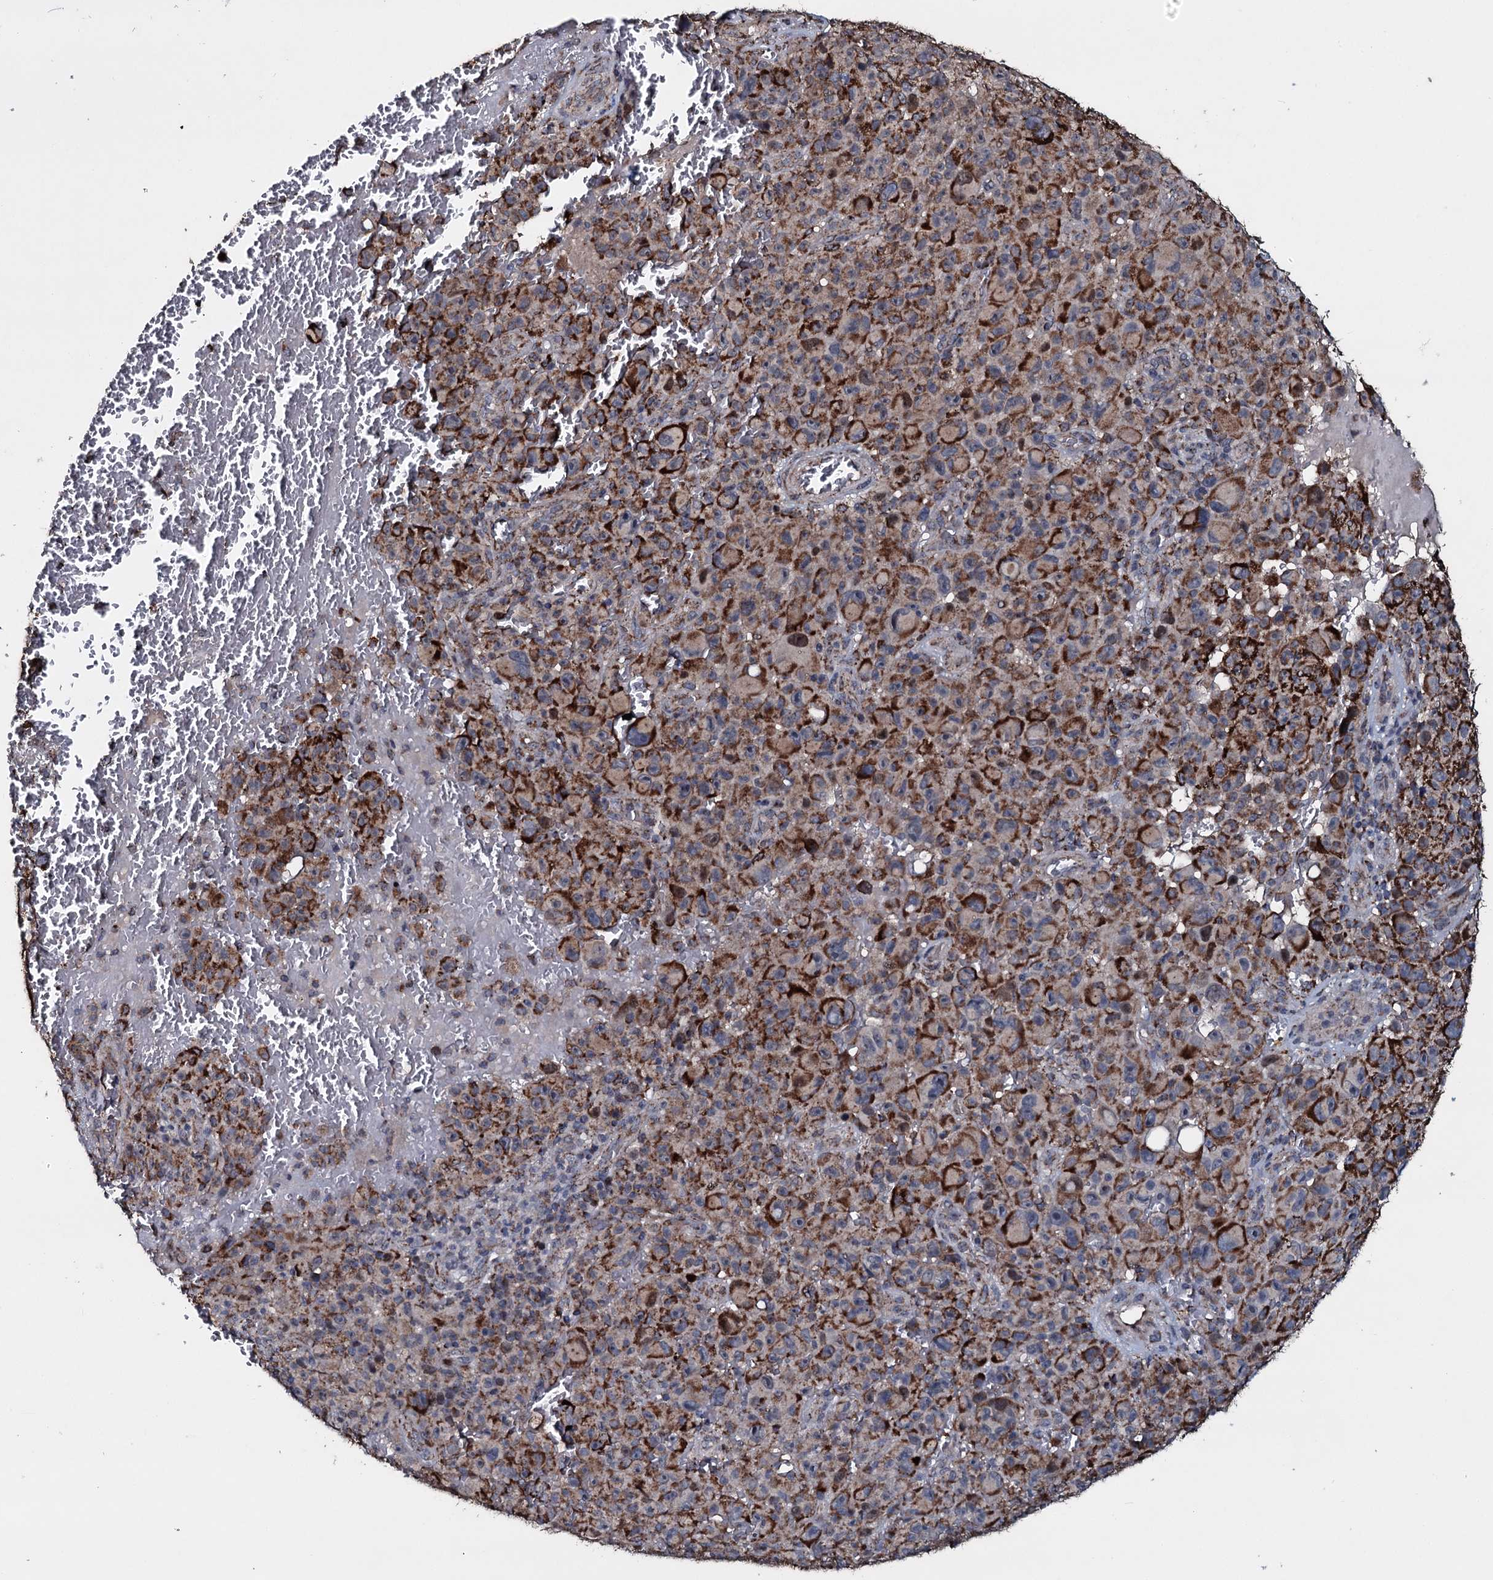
{"staining": {"intensity": "strong", "quantity": ">75%", "location": "cytoplasmic/membranous"}, "tissue": "melanoma", "cell_type": "Tumor cells", "image_type": "cancer", "snomed": [{"axis": "morphology", "description": "Malignant melanoma, NOS"}, {"axis": "topography", "description": "Skin"}], "caption": "This photomicrograph shows immunohistochemistry staining of melanoma, with high strong cytoplasmic/membranous expression in about >75% of tumor cells.", "gene": "DYNC2I2", "patient": {"sex": "female", "age": 82}}